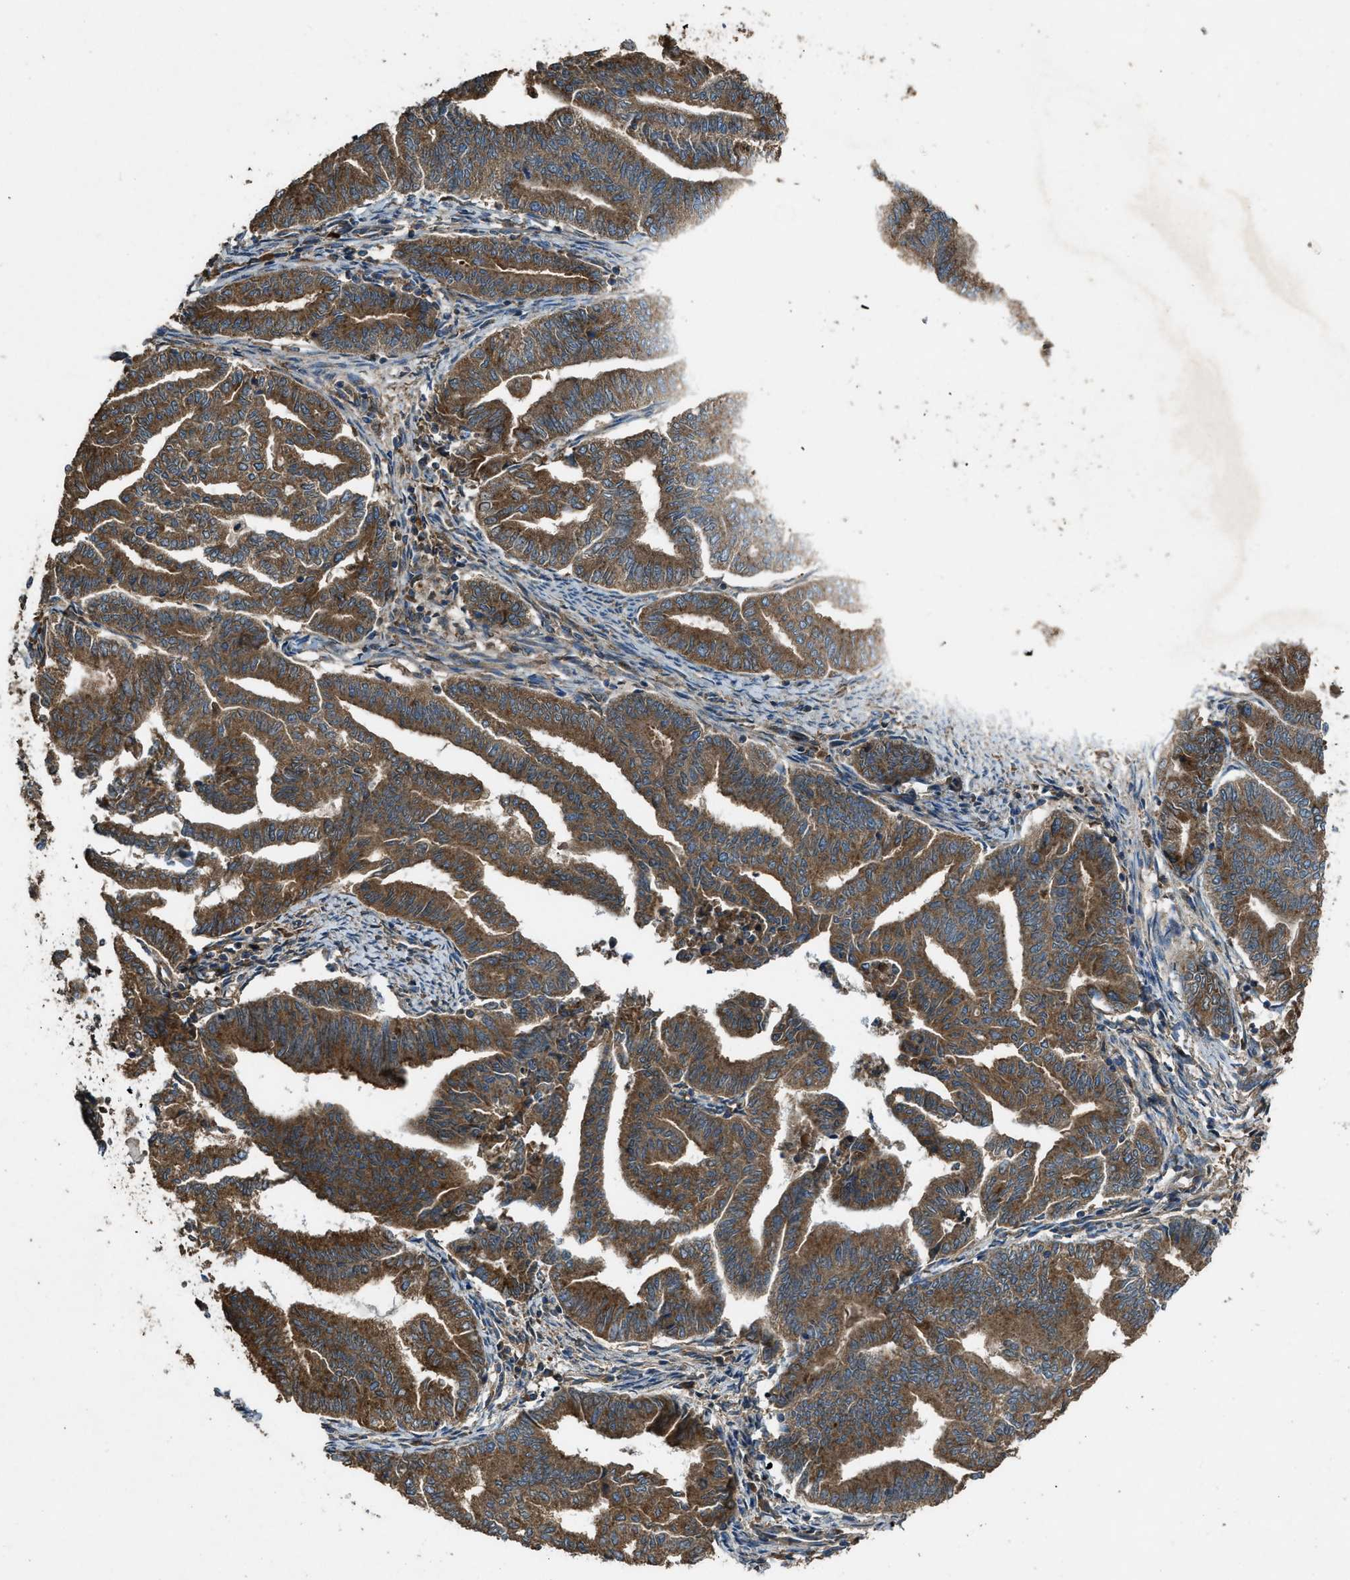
{"staining": {"intensity": "moderate", "quantity": ">75%", "location": "cytoplasmic/membranous"}, "tissue": "endometrial cancer", "cell_type": "Tumor cells", "image_type": "cancer", "snomed": [{"axis": "morphology", "description": "Adenocarcinoma, NOS"}, {"axis": "topography", "description": "Endometrium"}], "caption": "Endometrial adenocarcinoma stained for a protein (brown) demonstrates moderate cytoplasmic/membranous positive staining in approximately >75% of tumor cells.", "gene": "MAP3K8", "patient": {"sex": "female", "age": 79}}